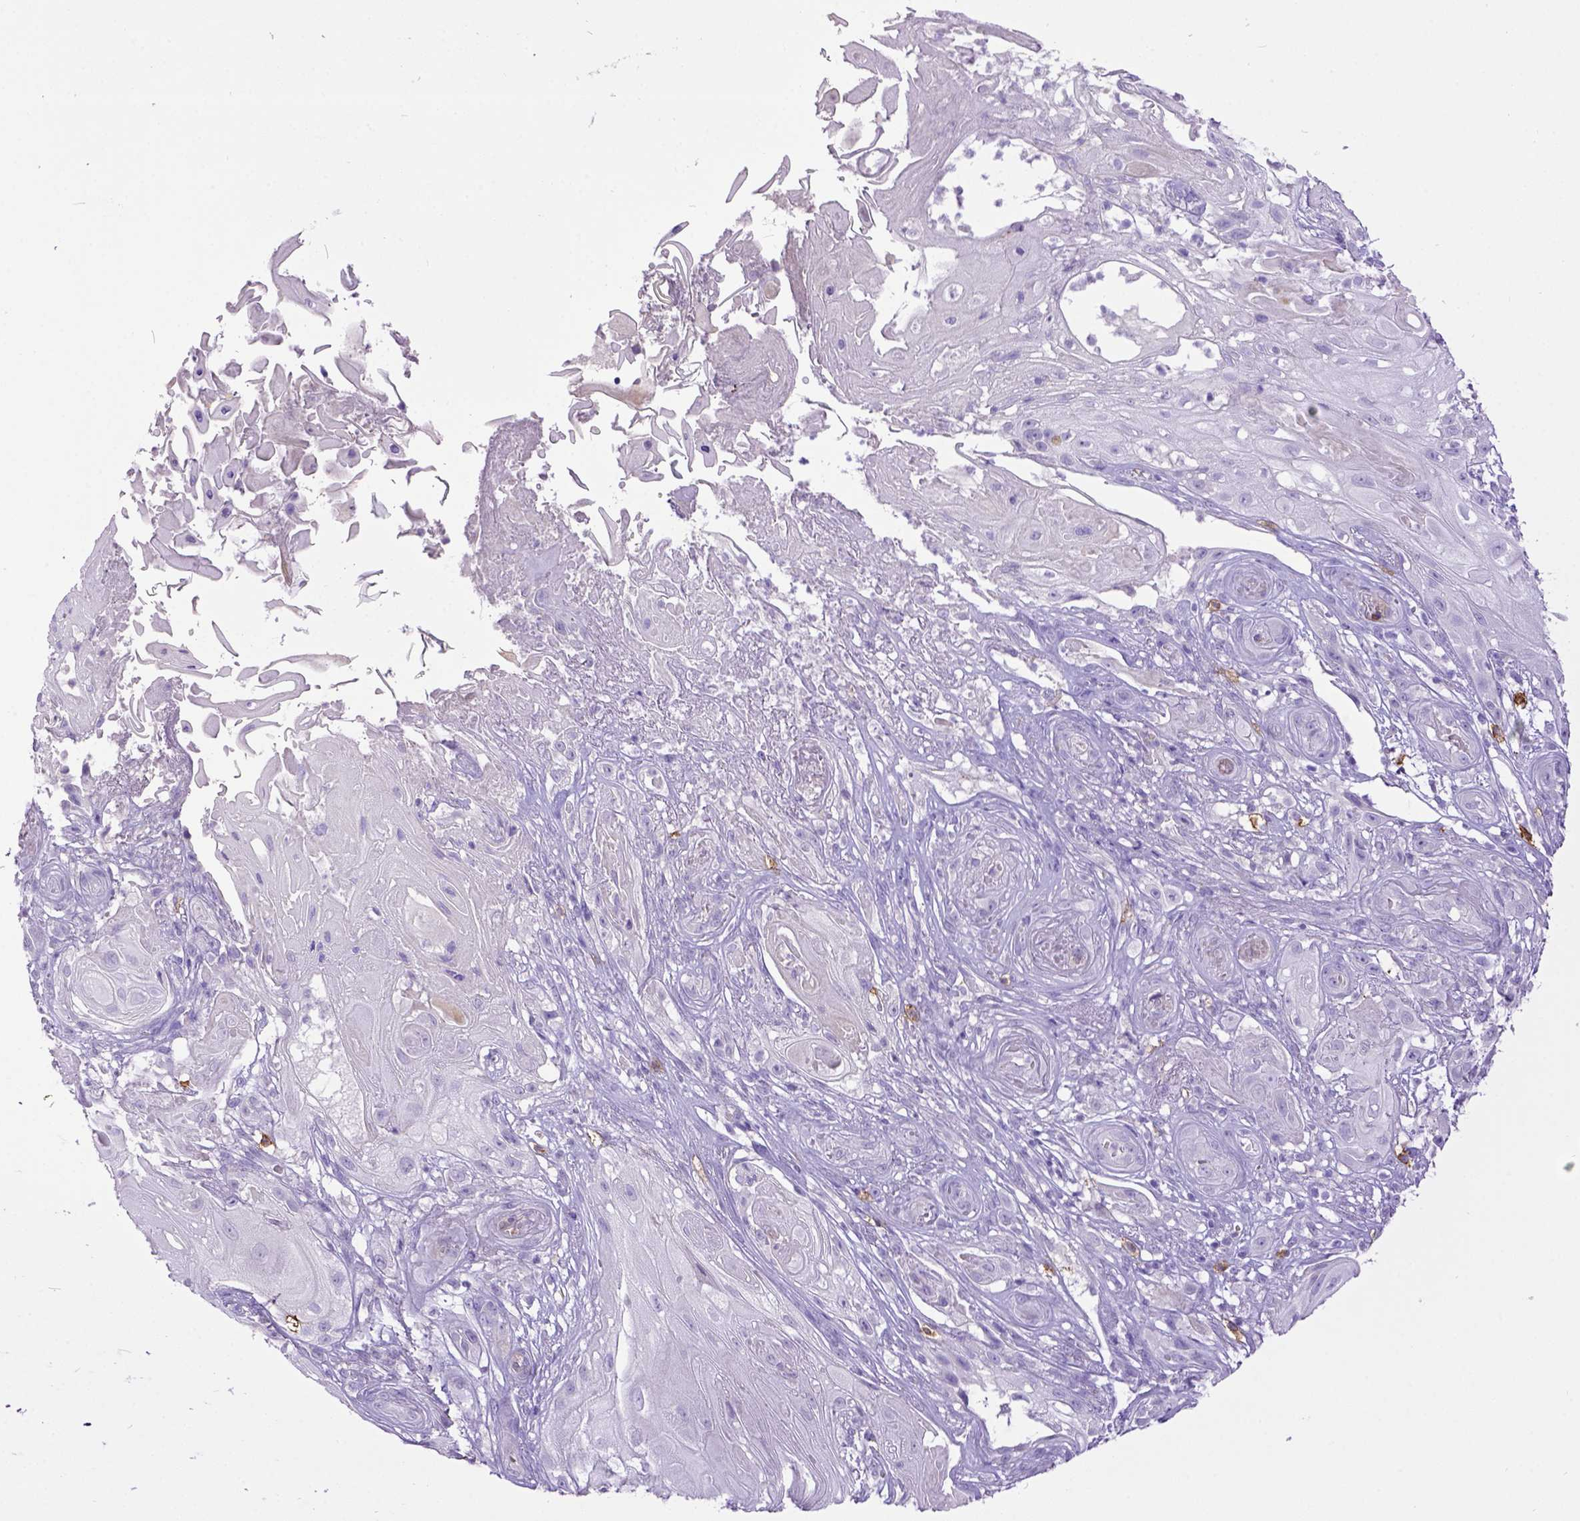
{"staining": {"intensity": "negative", "quantity": "none", "location": "none"}, "tissue": "skin cancer", "cell_type": "Tumor cells", "image_type": "cancer", "snomed": [{"axis": "morphology", "description": "Squamous cell carcinoma, NOS"}, {"axis": "topography", "description": "Skin"}], "caption": "Tumor cells are negative for protein expression in human skin squamous cell carcinoma.", "gene": "KIT", "patient": {"sex": "male", "age": 62}}